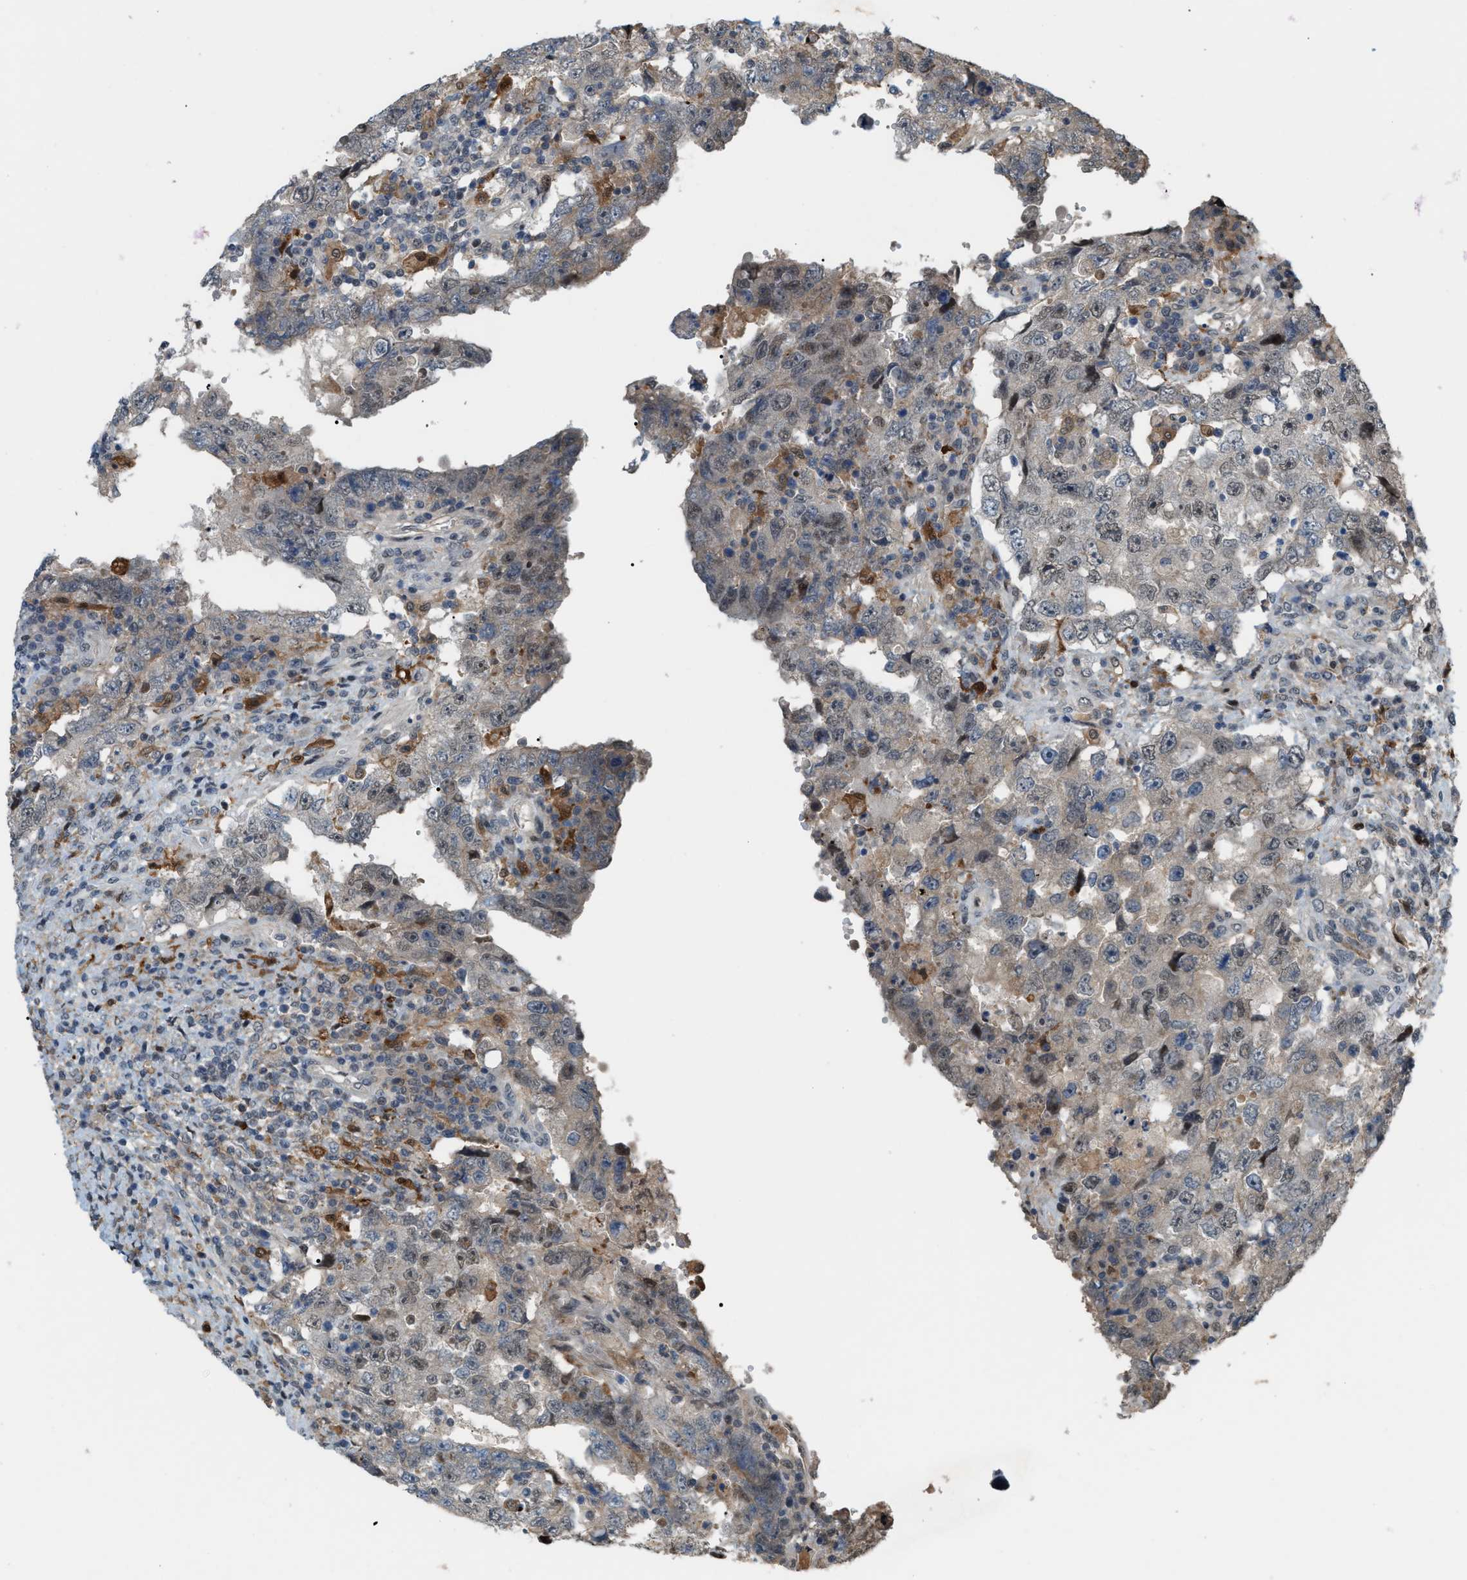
{"staining": {"intensity": "weak", "quantity": "<25%", "location": "nuclear"}, "tissue": "testis cancer", "cell_type": "Tumor cells", "image_type": "cancer", "snomed": [{"axis": "morphology", "description": "Carcinoma, Embryonal, NOS"}, {"axis": "topography", "description": "Testis"}], "caption": "Testis cancer (embryonal carcinoma) stained for a protein using immunohistochemistry (IHC) reveals no staining tumor cells.", "gene": "RFFL", "patient": {"sex": "male", "age": 26}}